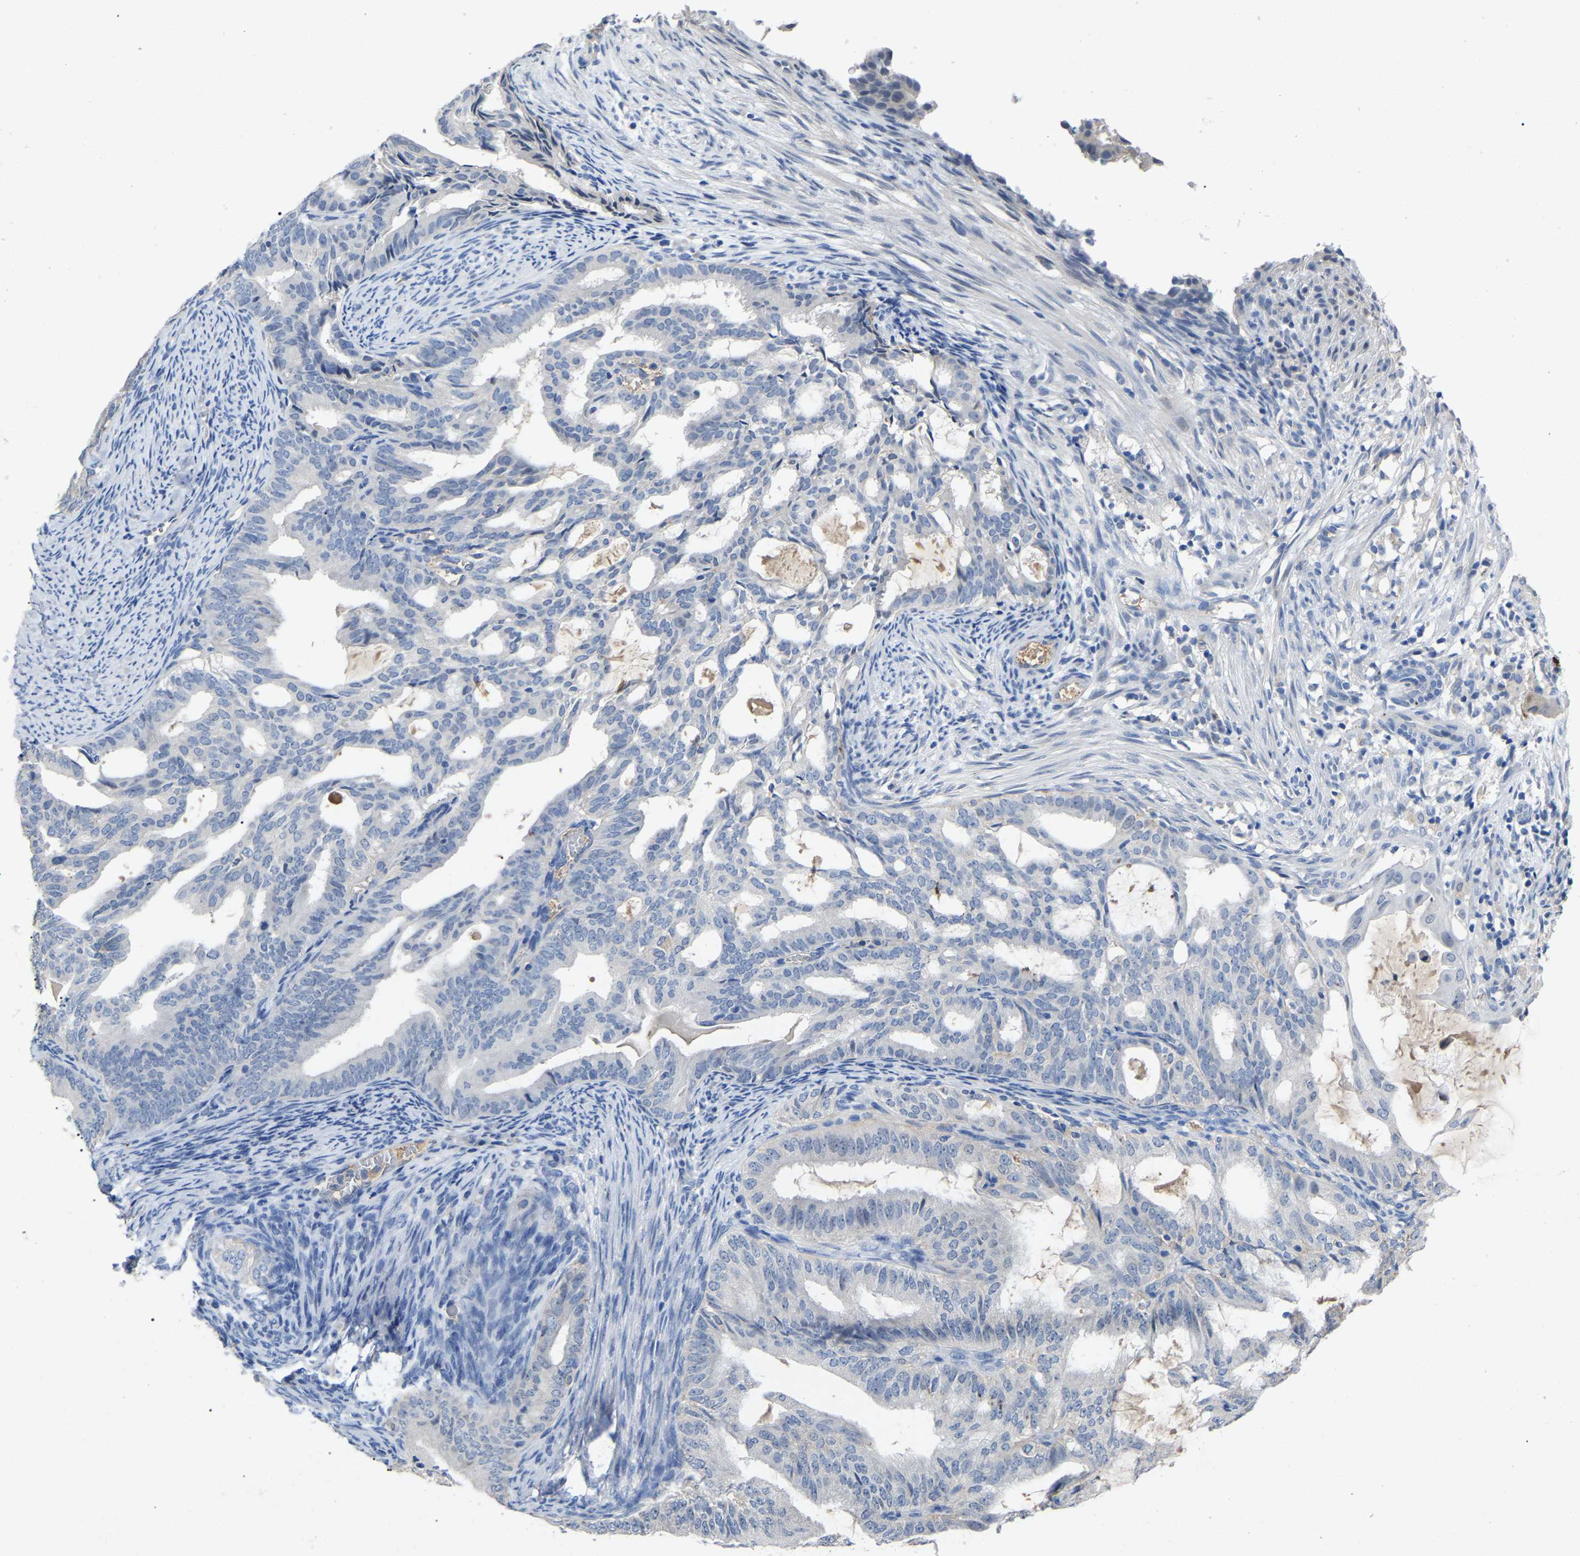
{"staining": {"intensity": "negative", "quantity": "none", "location": "none"}, "tissue": "endometrial cancer", "cell_type": "Tumor cells", "image_type": "cancer", "snomed": [{"axis": "morphology", "description": "Adenocarcinoma, NOS"}, {"axis": "topography", "description": "Endometrium"}], "caption": "Tumor cells show no significant expression in endometrial adenocarcinoma. (DAB IHC with hematoxylin counter stain).", "gene": "SMPD2", "patient": {"sex": "female", "age": 58}}